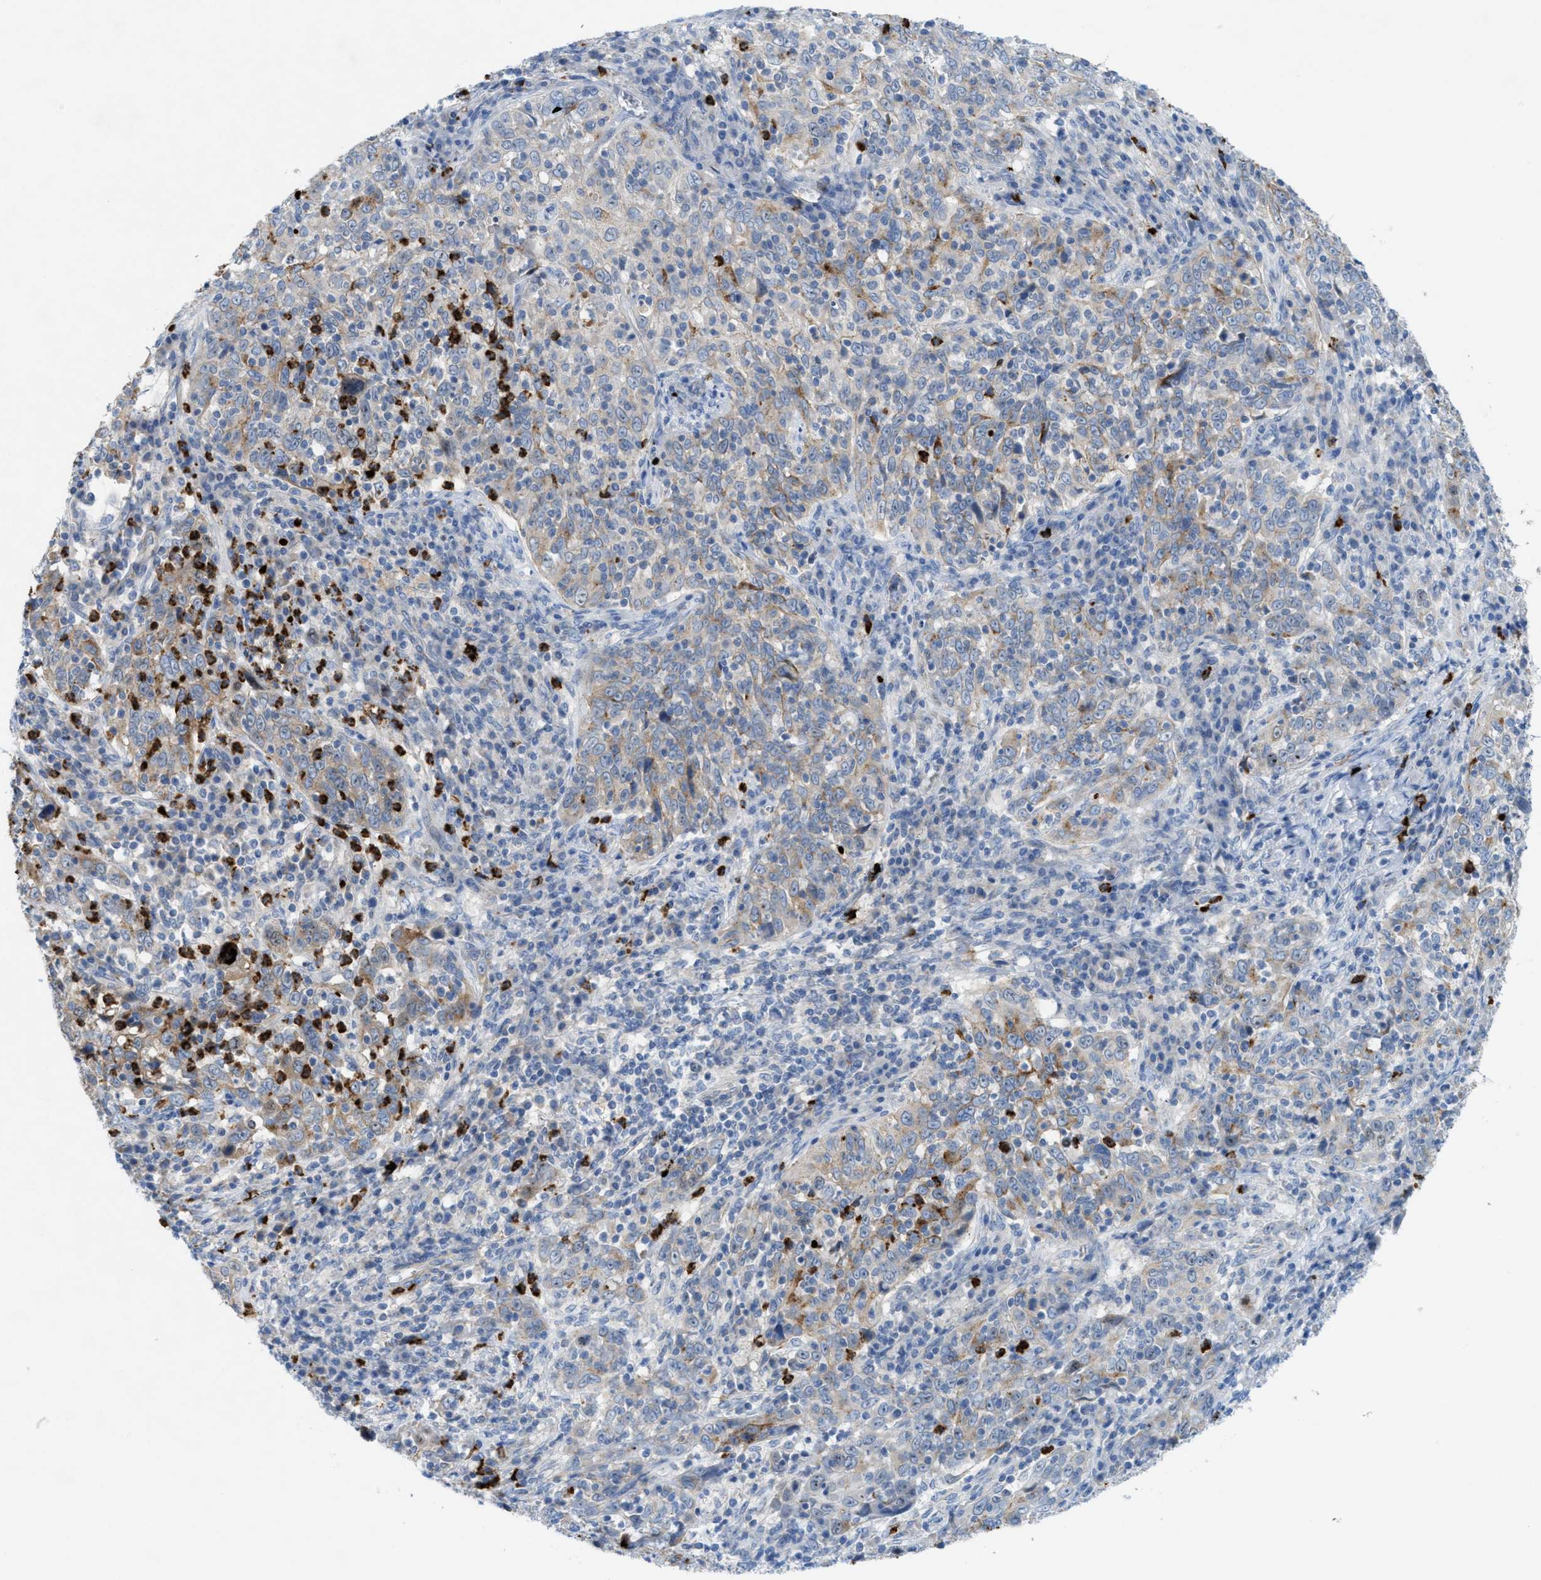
{"staining": {"intensity": "weak", "quantity": "<25%", "location": "cytoplasmic/membranous"}, "tissue": "cervical cancer", "cell_type": "Tumor cells", "image_type": "cancer", "snomed": [{"axis": "morphology", "description": "Squamous cell carcinoma, NOS"}, {"axis": "topography", "description": "Cervix"}], "caption": "Human squamous cell carcinoma (cervical) stained for a protein using immunohistochemistry (IHC) shows no staining in tumor cells.", "gene": "CMTM1", "patient": {"sex": "female", "age": 46}}